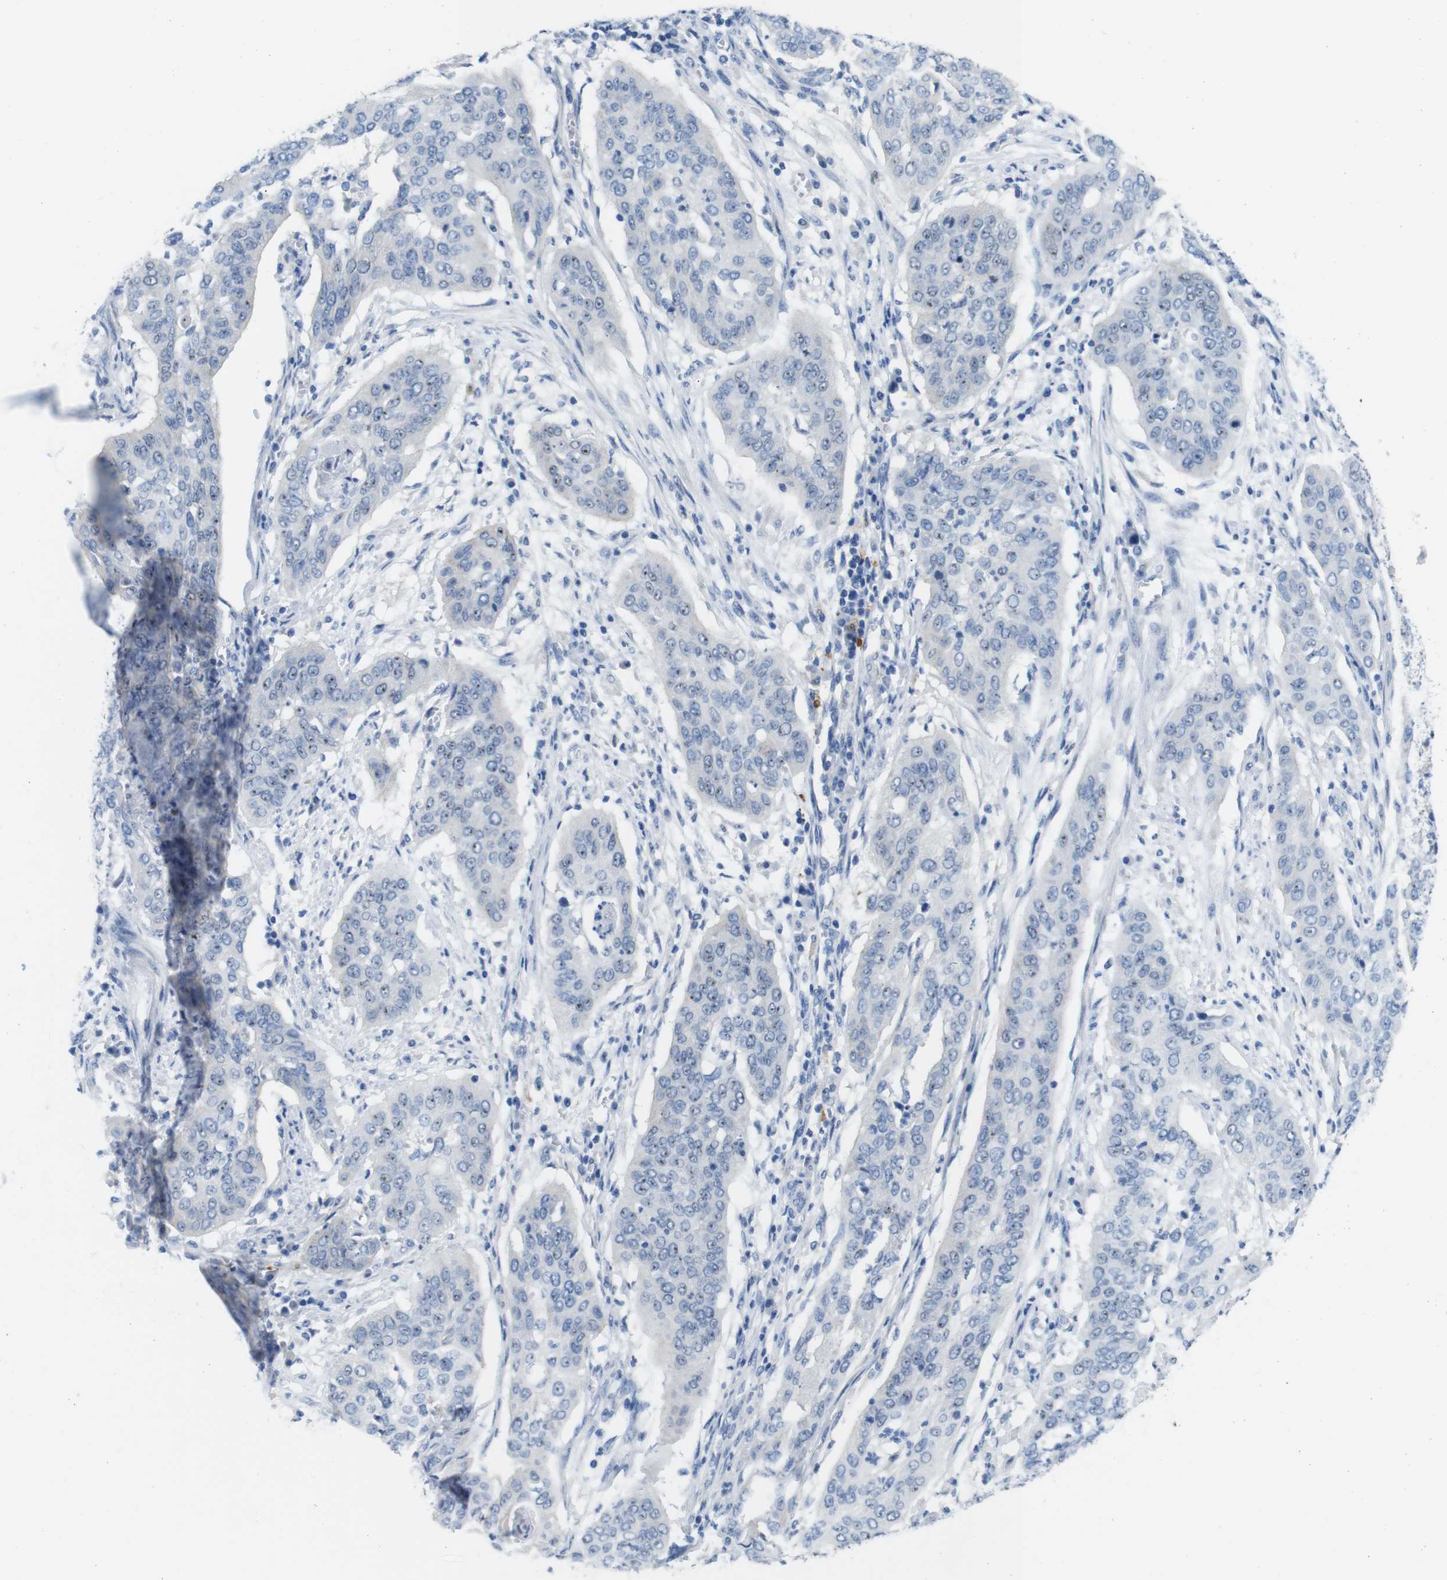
{"staining": {"intensity": "moderate", "quantity": ">75%", "location": "nuclear"}, "tissue": "cervical cancer", "cell_type": "Tumor cells", "image_type": "cancer", "snomed": [{"axis": "morphology", "description": "Squamous cell carcinoma, NOS"}, {"axis": "topography", "description": "Cervix"}], "caption": "Cervical squamous cell carcinoma was stained to show a protein in brown. There is medium levels of moderate nuclear positivity in approximately >75% of tumor cells. (Stains: DAB in brown, nuclei in blue, Microscopy: brightfield microscopy at high magnification).", "gene": "C1orf210", "patient": {"sex": "female", "age": 39}}